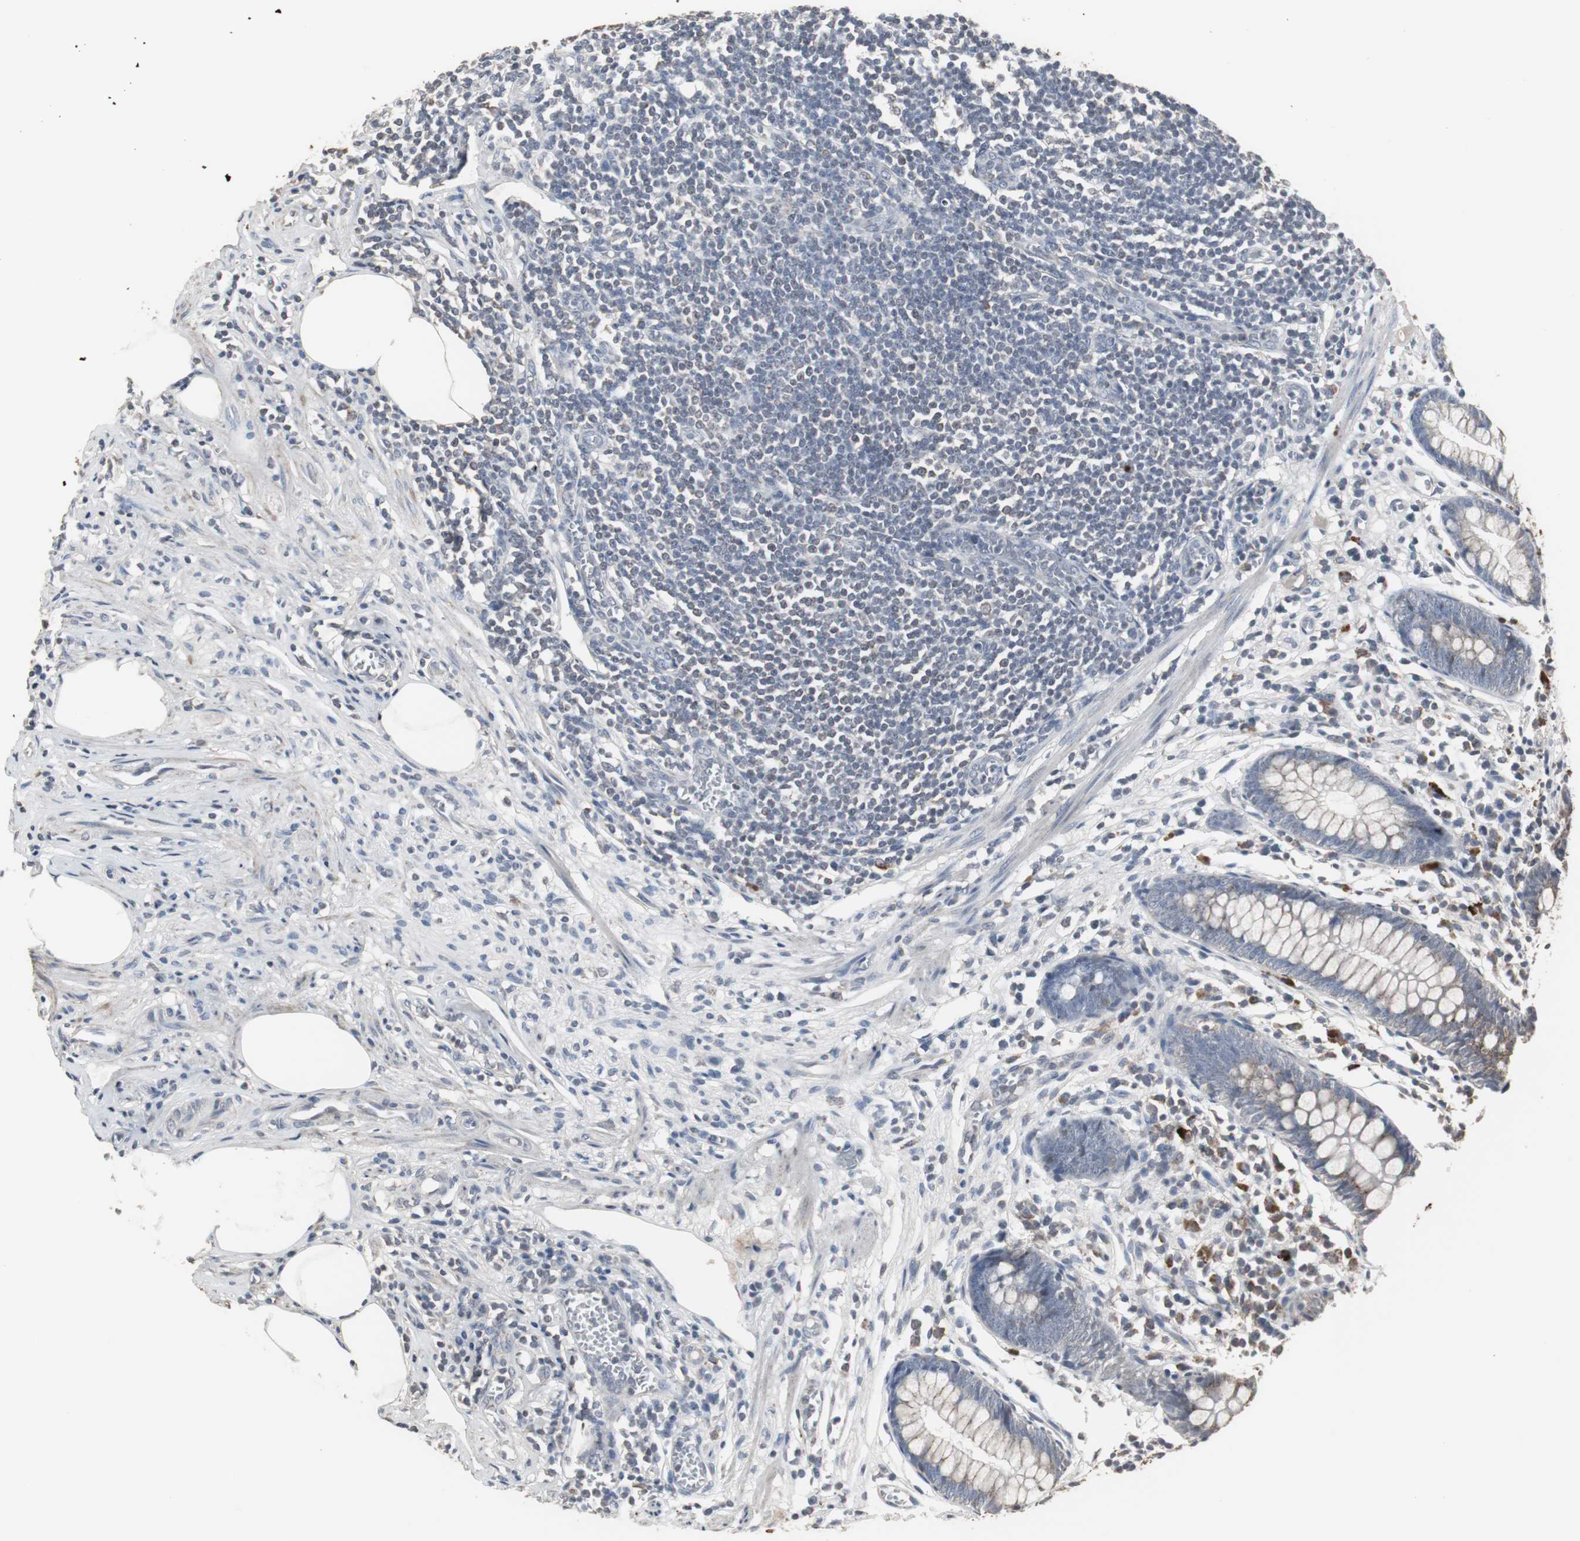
{"staining": {"intensity": "weak", "quantity": "<25%", "location": "cytoplasmic/membranous"}, "tissue": "appendix", "cell_type": "Glandular cells", "image_type": "normal", "snomed": [{"axis": "morphology", "description": "Normal tissue, NOS"}, {"axis": "topography", "description": "Appendix"}], "caption": "Immunohistochemistry micrograph of unremarkable appendix: appendix stained with DAB shows no significant protein expression in glandular cells.", "gene": "ACAA1", "patient": {"sex": "male", "age": 38}}